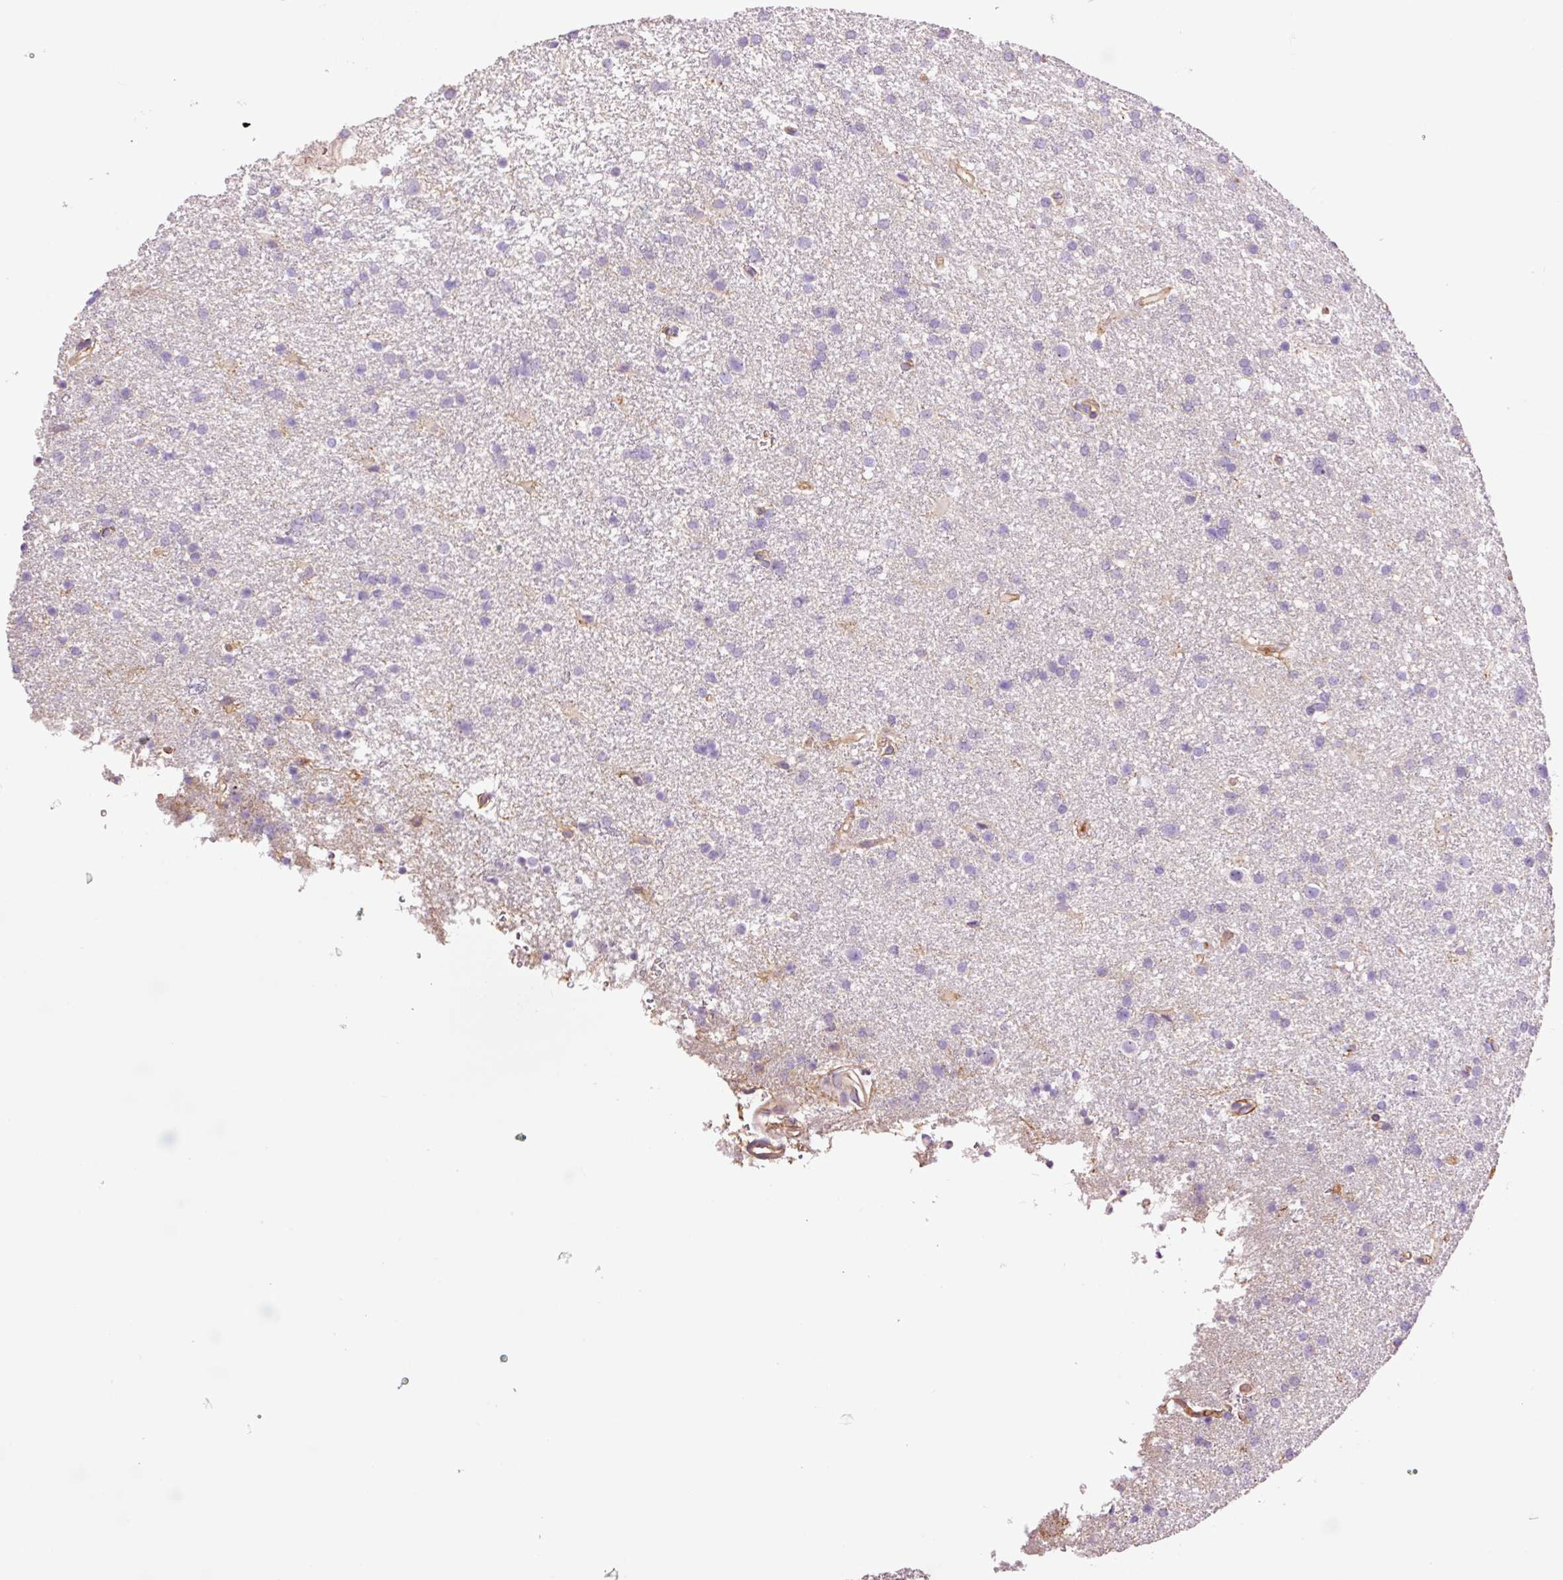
{"staining": {"intensity": "negative", "quantity": "none", "location": "none"}, "tissue": "glioma", "cell_type": "Tumor cells", "image_type": "cancer", "snomed": [{"axis": "morphology", "description": "Glioma, malignant, Low grade"}, {"axis": "topography", "description": "Brain"}], "caption": "Malignant glioma (low-grade) was stained to show a protein in brown. There is no significant expression in tumor cells.", "gene": "TMEM235", "patient": {"sex": "female", "age": 32}}